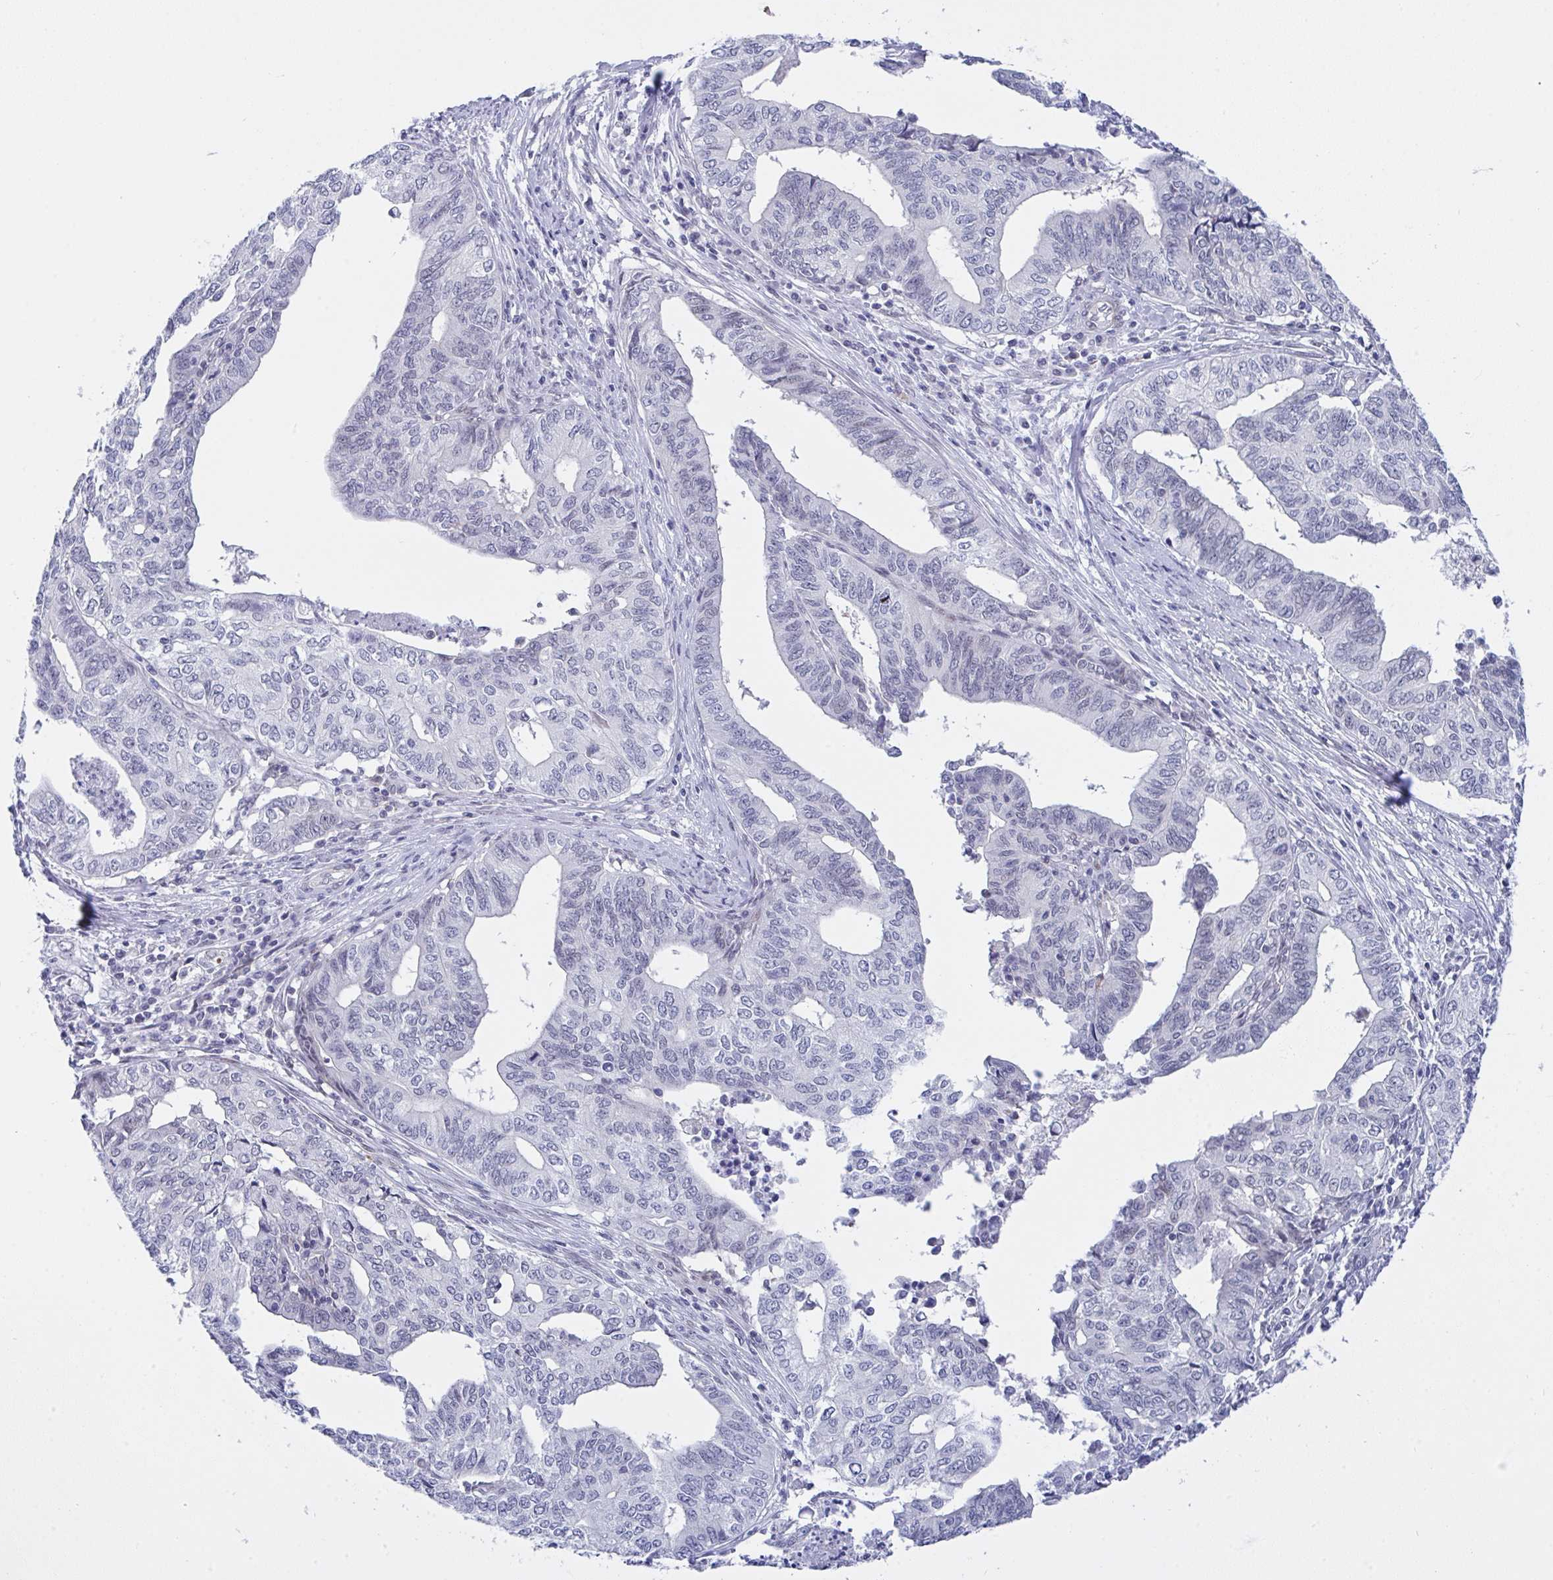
{"staining": {"intensity": "negative", "quantity": "none", "location": "none"}, "tissue": "endometrial cancer", "cell_type": "Tumor cells", "image_type": "cancer", "snomed": [{"axis": "morphology", "description": "Adenocarcinoma, NOS"}, {"axis": "topography", "description": "Endometrium"}], "caption": "DAB (3,3'-diaminobenzidine) immunohistochemical staining of human adenocarcinoma (endometrial) displays no significant positivity in tumor cells.", "gene": "FBXL22", "patient": {"sex": "female", "age": 65}}